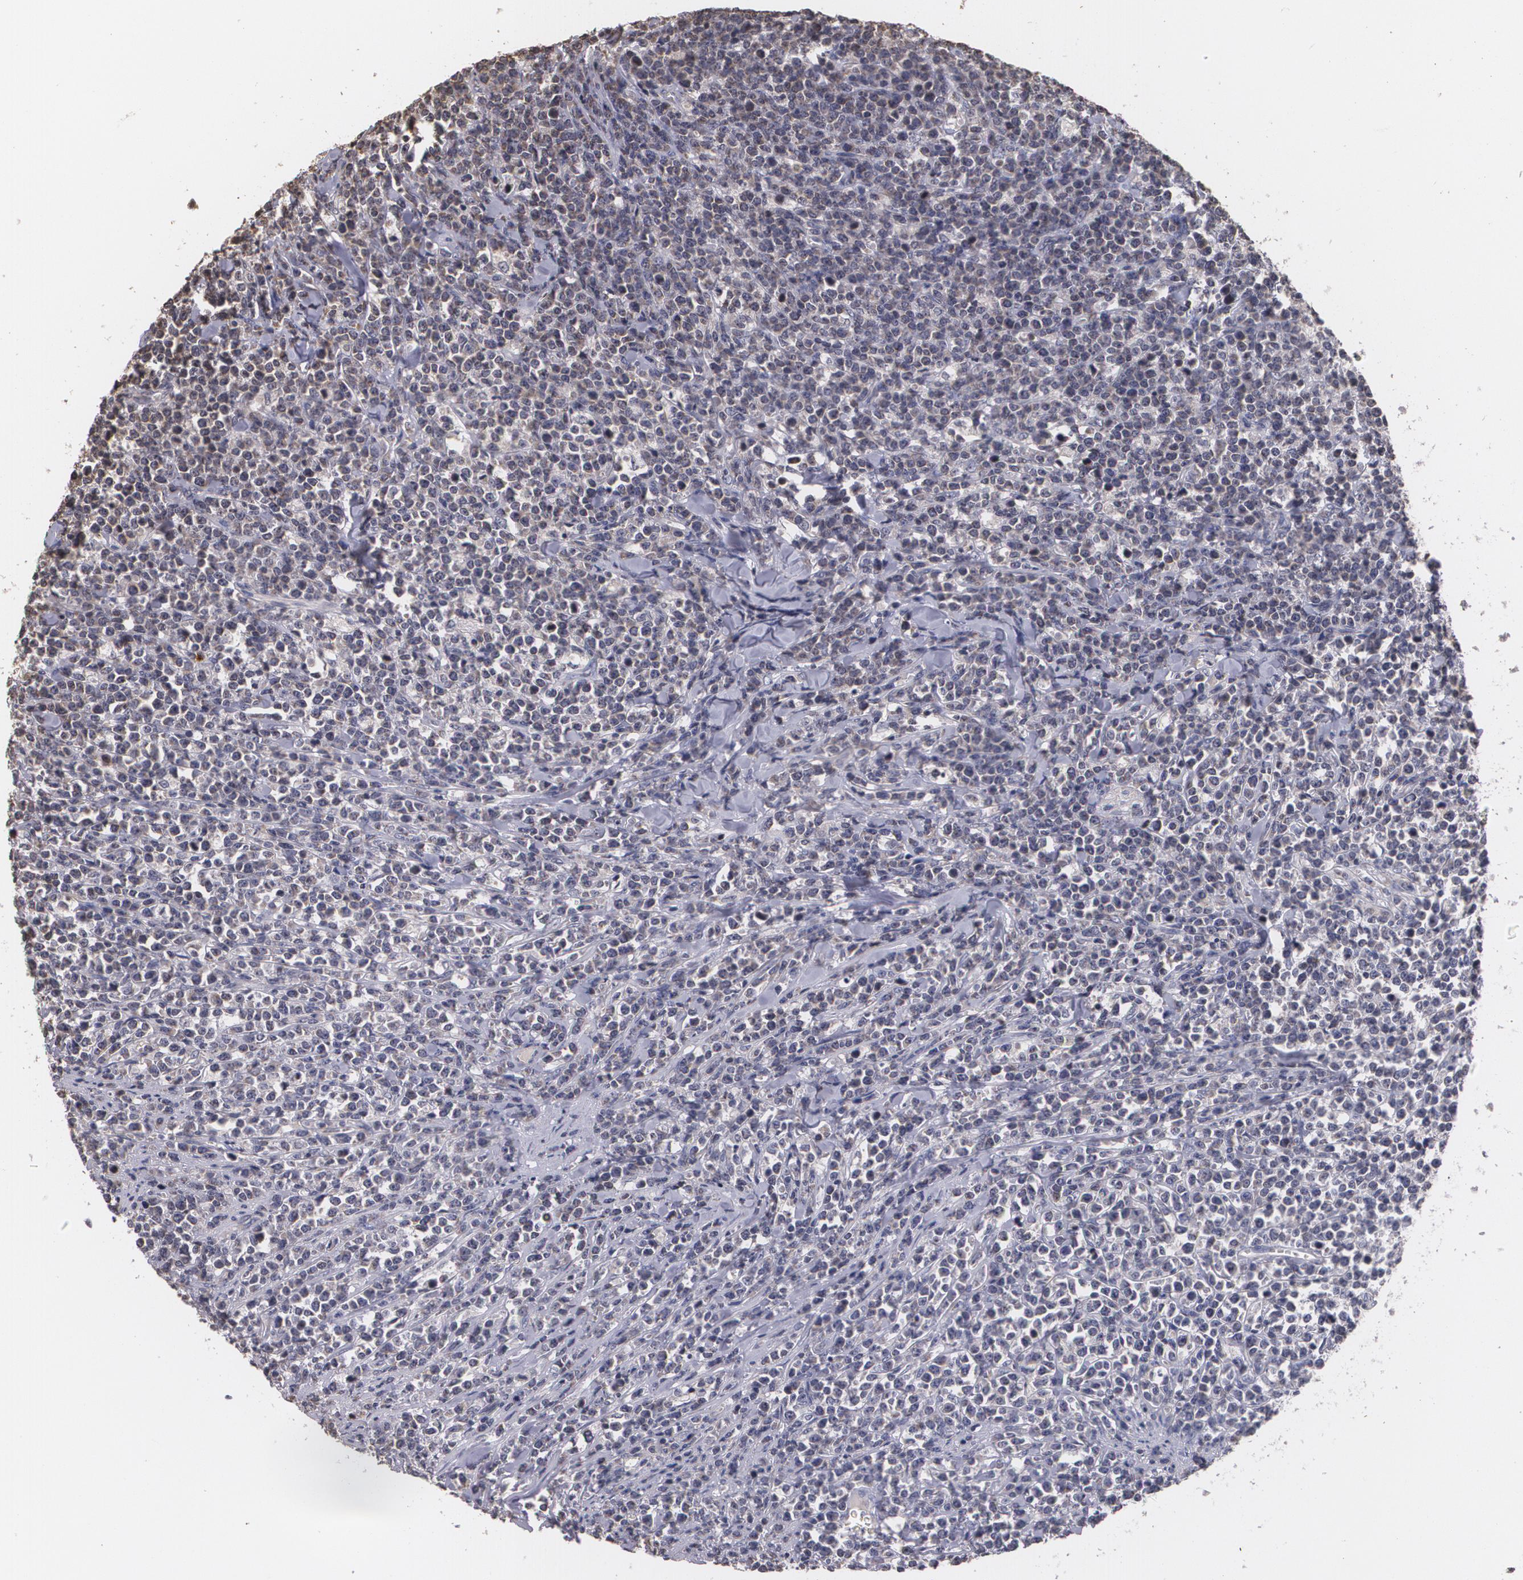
{"staining": {"intensity": "negative", "quantity": "none", "location": "none"}, "tissue": "lymphoma", "cell_type": "Tumor cells", "image_type": "cancer", "snomed": [{"axis": "morphology", "description": "Malignant lymphoma, non-Hodgkin's type, High grade"}, {"axis": "topography", "description": "Small intestine"}, {"axis": "topography", "description": "Colon"}], "caption": "Lymphoma was stained to show a protein in brown. There is no significant positivity in tumor cells. Nuclei are stained in blue.", "gene": "THRB", "patient": {"sex": "male", "age": 8}}